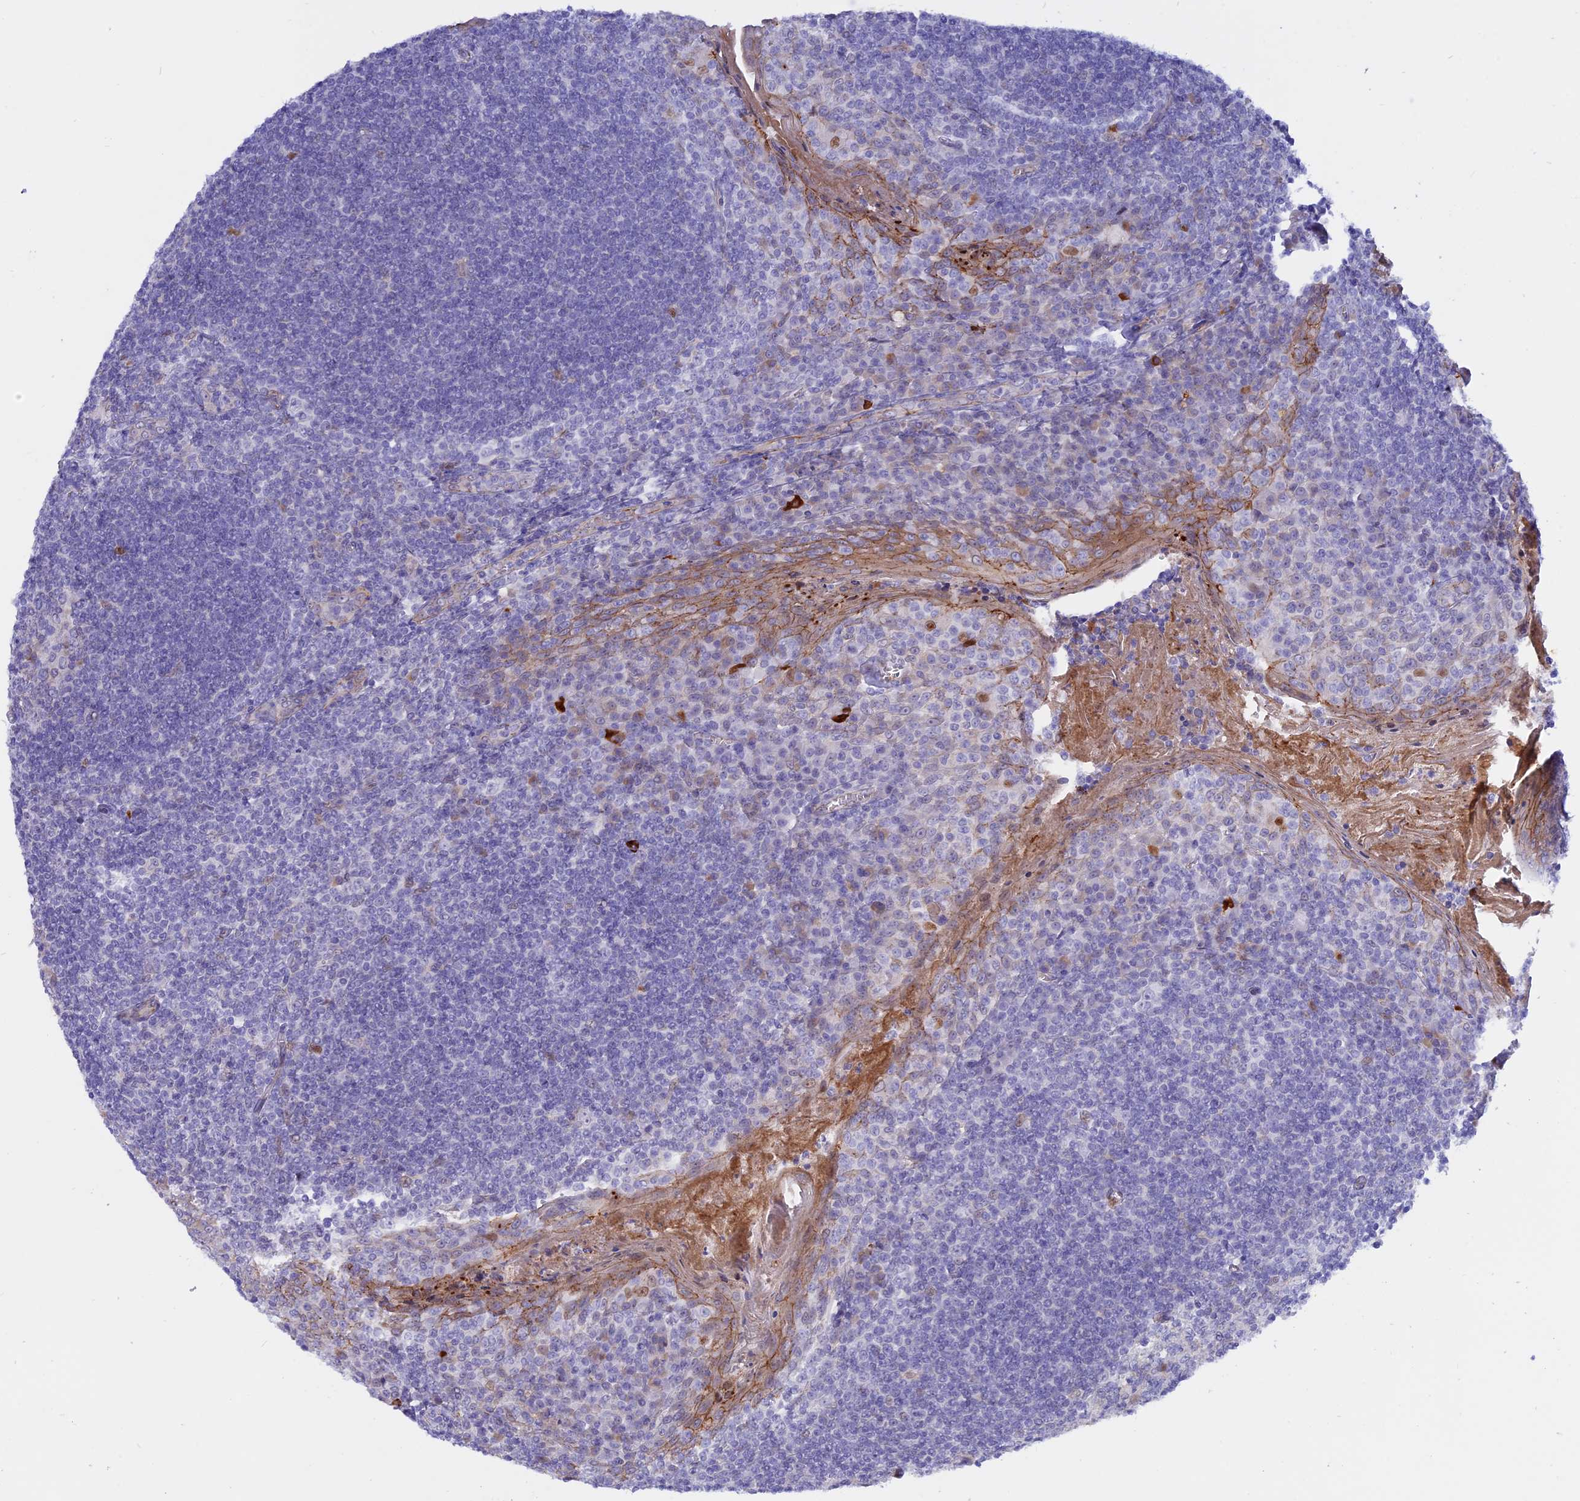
{"staining": {"intensity": "negative", "quantity": "none", "location": "none"}, "tissue": "tonsil", "cell_type": "Germinal center cells", "image_type": "normal", "snomed": [{"axis": "morphology", "description": "Normal tissue, NOS"}, {"axis": "topography", "description": "Tonsil"}], "caption": "Germinal center cells show no significant expression in unremarkable tonsil. Nuclei are stained in blue.", "gene": "GK5", "patient": {"sex": "male", "age": 27}}